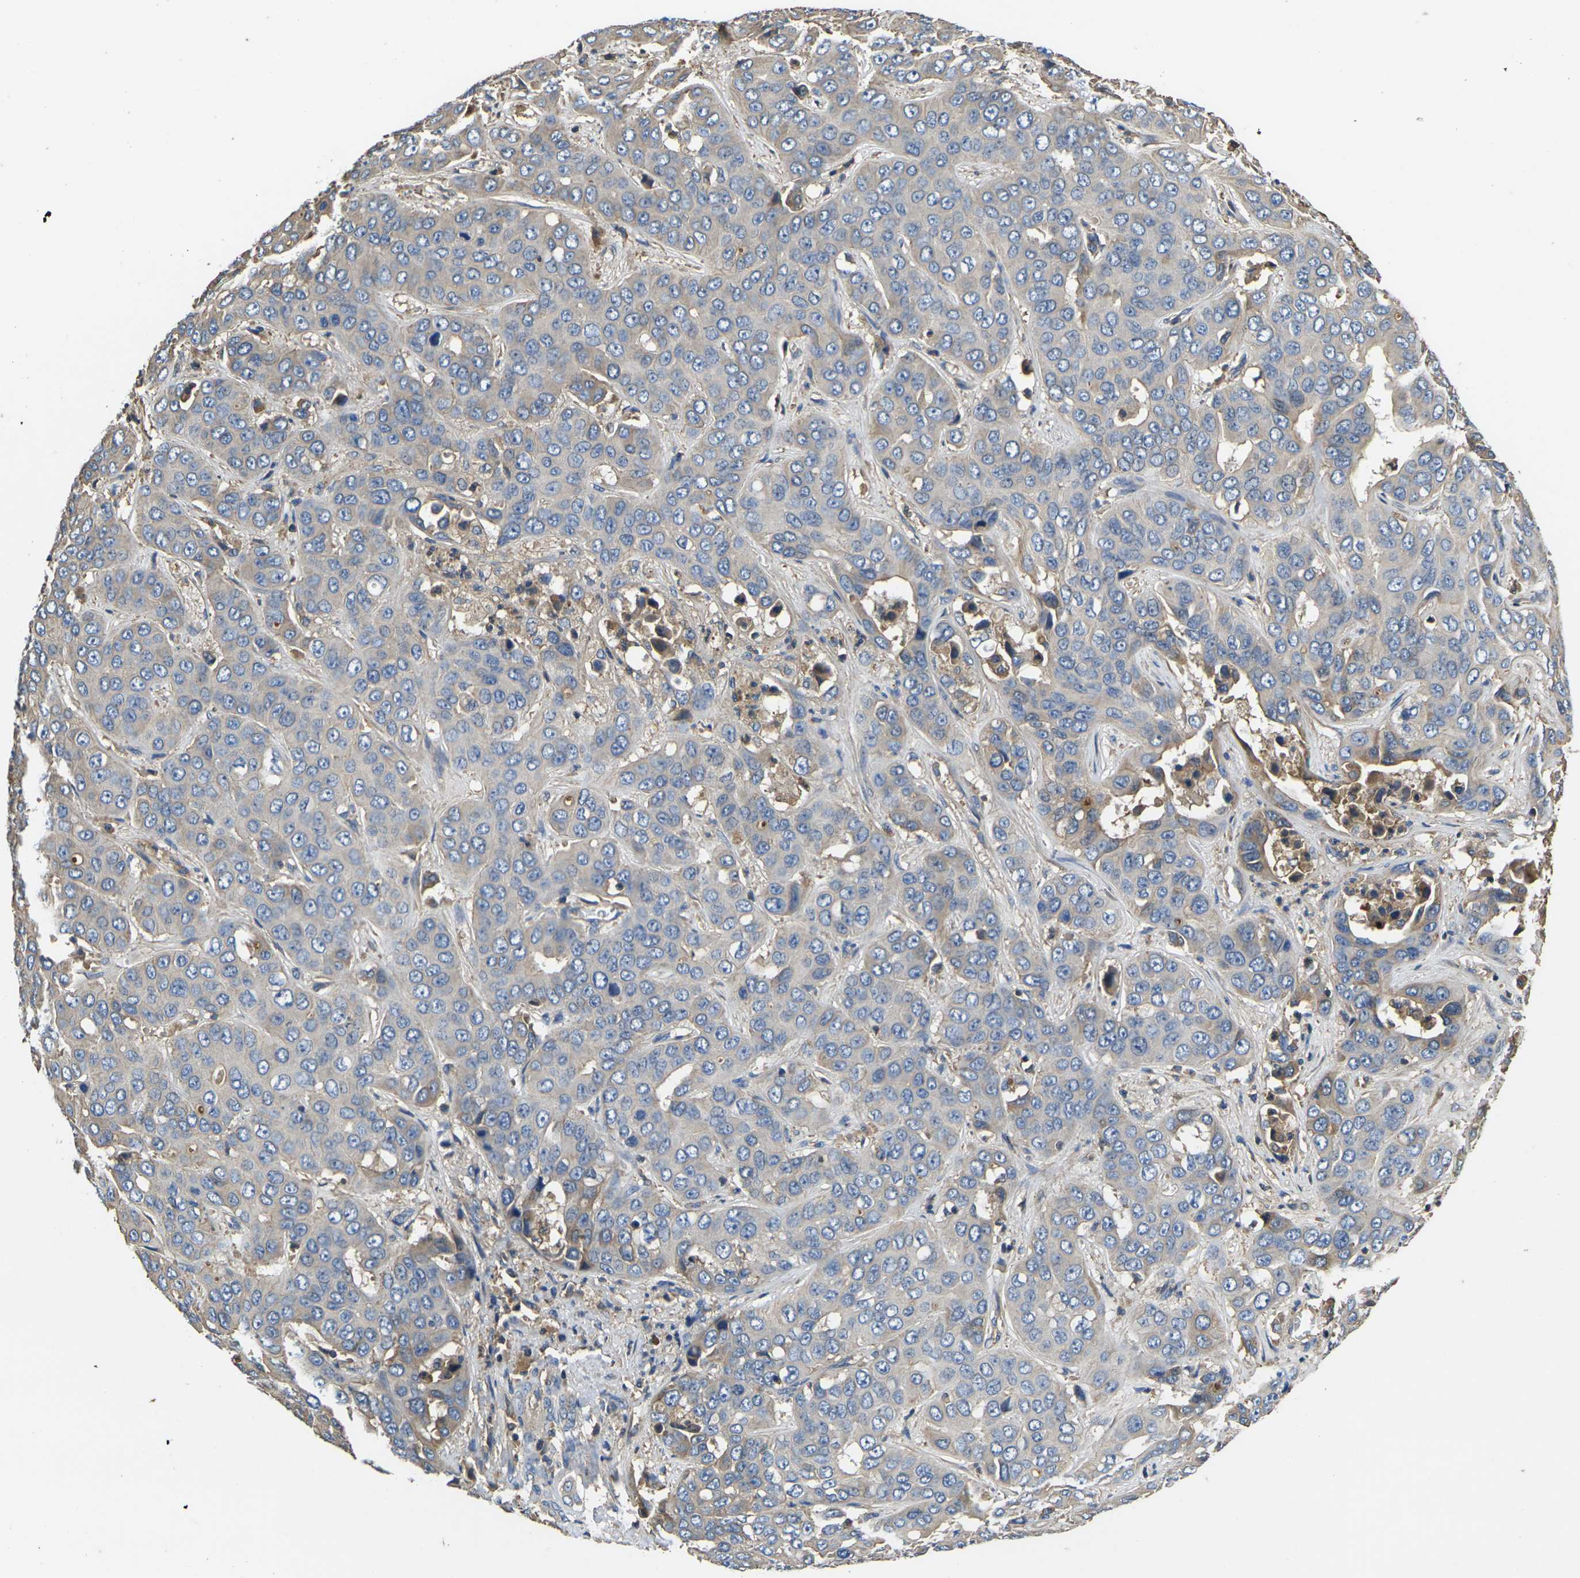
{"staining": {"intensity": "weak", "quantity": "<25%", "location": "cytoplasmic/membranous"}, "tissue": "liver cancer", "cell_type": "Tumor cells", "image_type": "cancer", "snomed": [{"axis": "morphology", "description": "Cholangiocarcinoma"}, {"axis": "topography", "description": "Liver"}], "caption": "Tumor cells are negative for protein expression in human liver cholangiocarcinoma.", "gene": "HSPG2", "patient": {"sex": "female", "age": 52}}